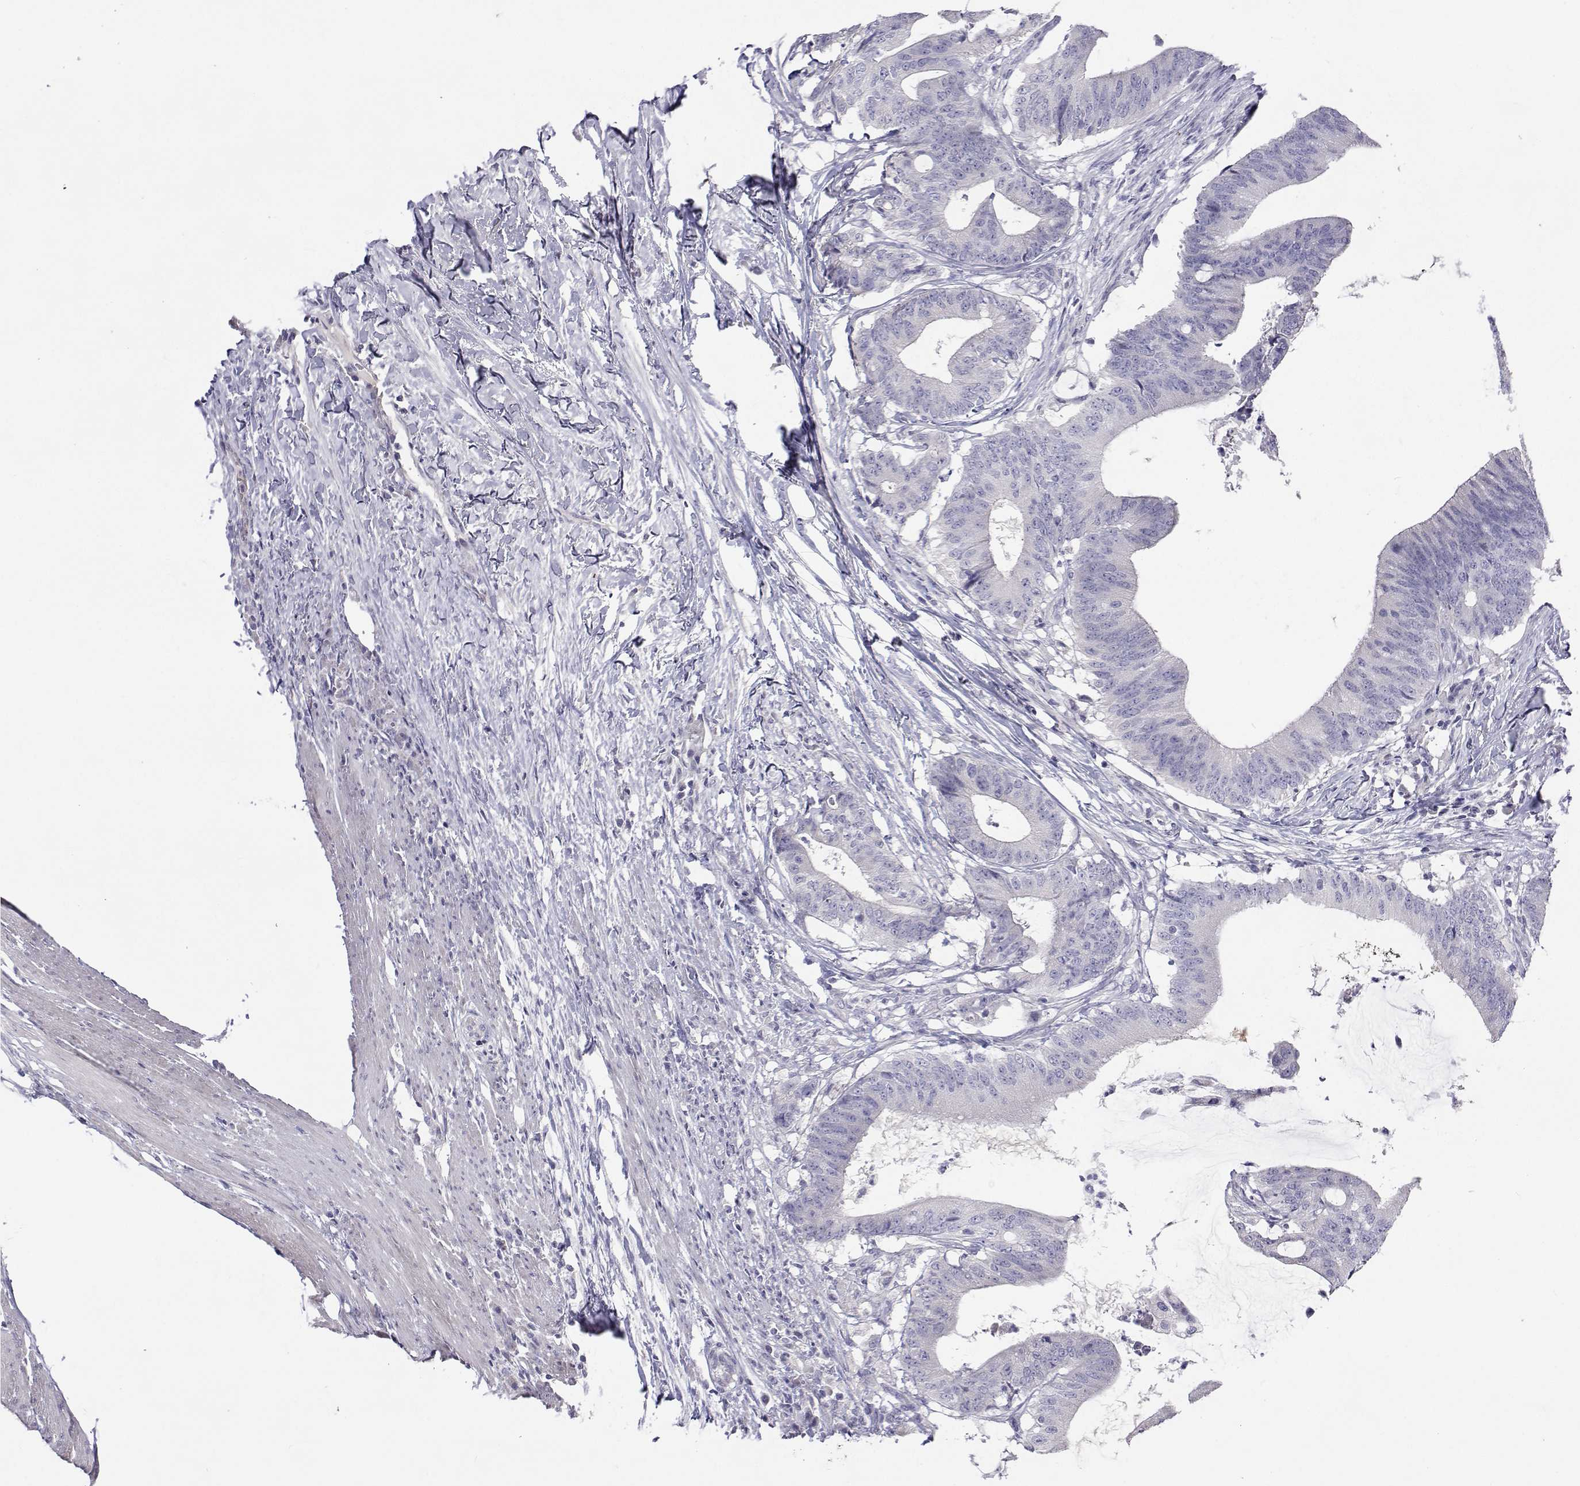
{"staining": {"intensity": "negative", "quantity": "none", "location": "none"}, "tissue": "colorectal cancer", "cell_type": "Tumor cells", "image_type": "cancer", "snomed": [{"axis": "morphology", "description": "Adenocarcinoma, NOS"}, {"axis": "topography", "description": "Colon"}], "caption": "Tumor cells are negative for protein expression in human colorectal cancer.", "gene": "ANKRD65", "patient": {"sex": "female", "age": 43}}